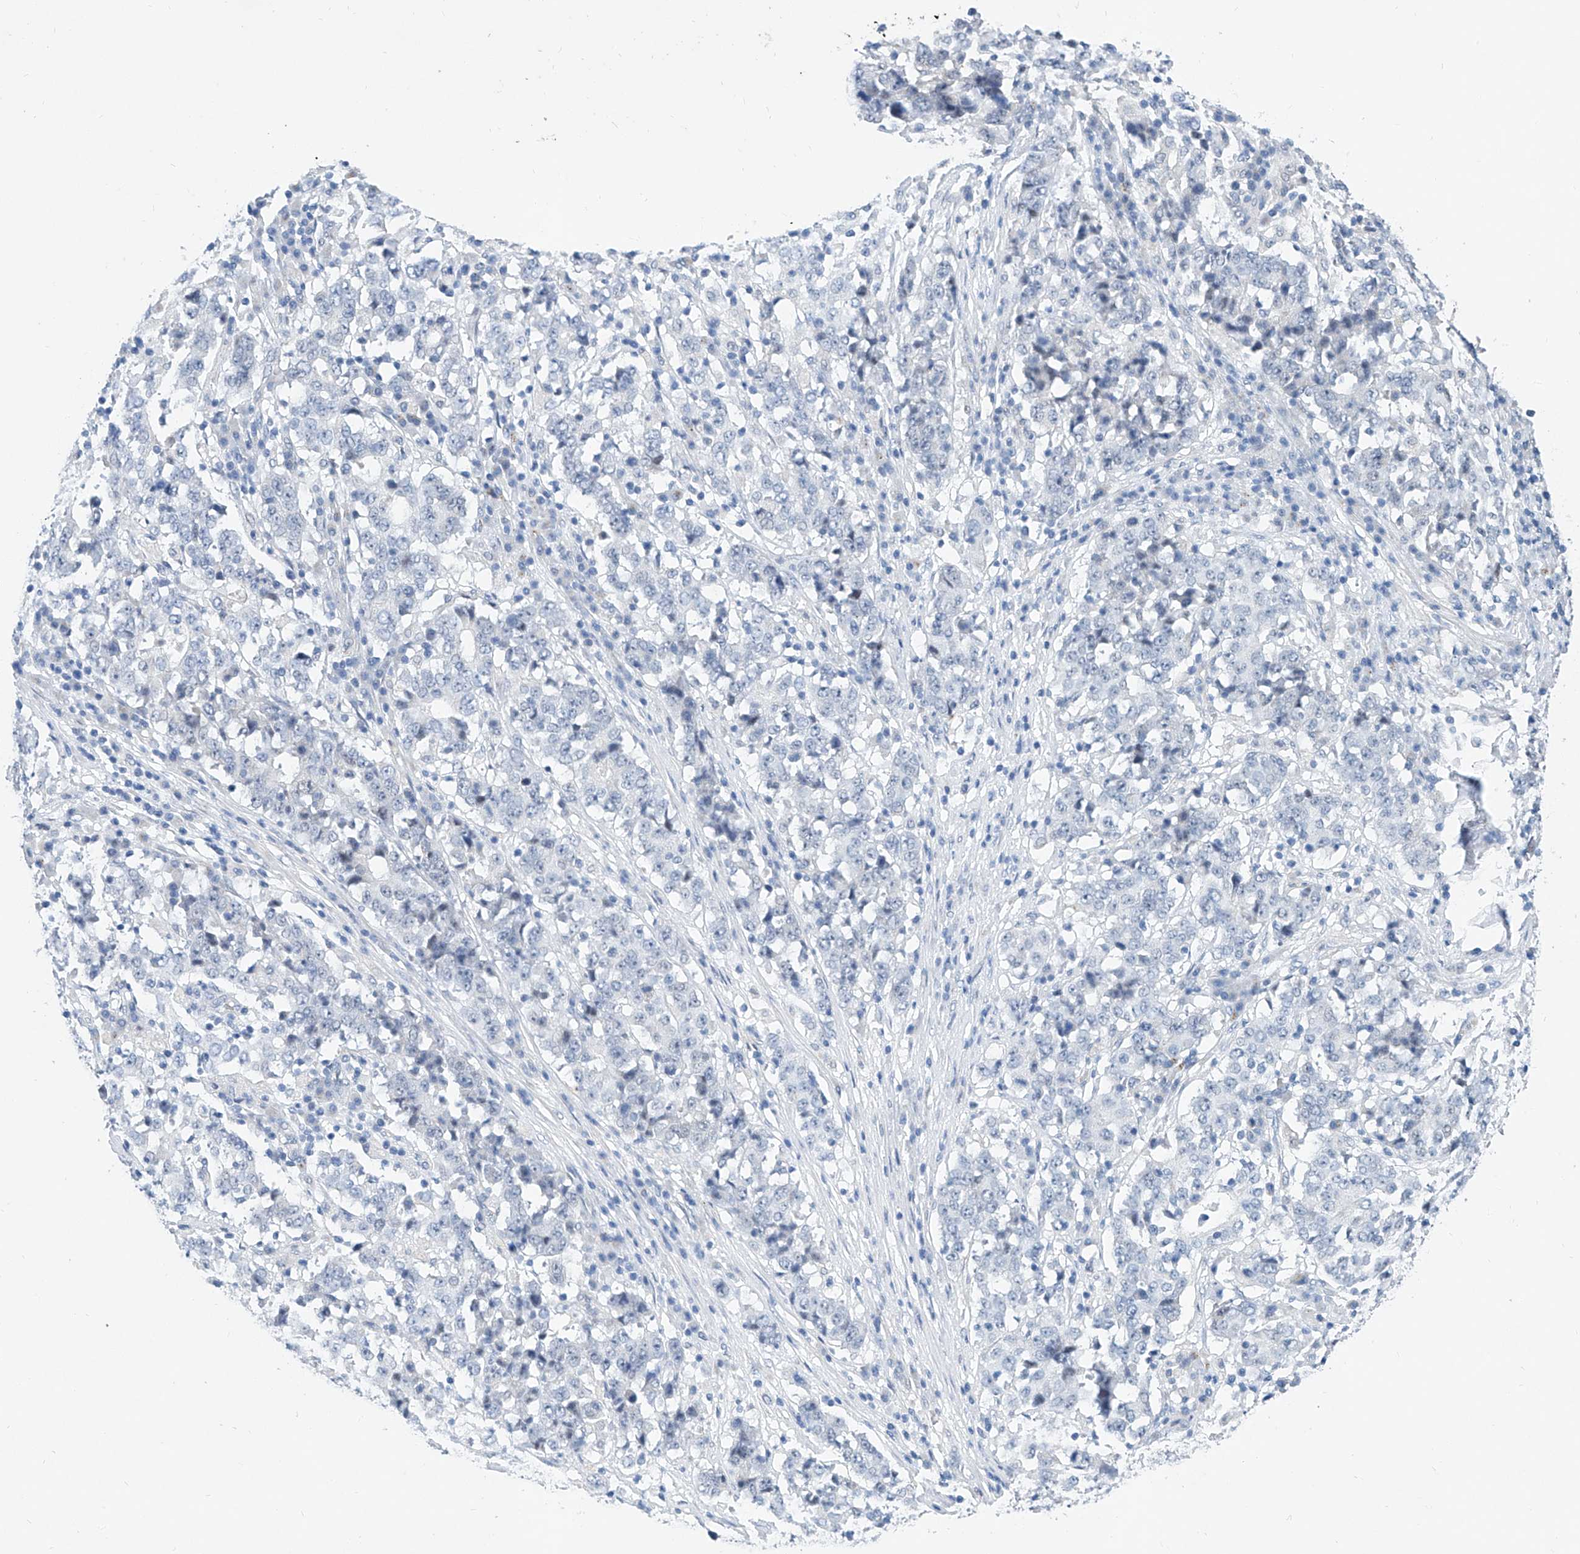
{"staining": {"intensity": "negative", "quantity": "none", "location": "none"}, "tissue": "stomach cancer", "cell_type": "Tumor cells", "image_type": "cancer", "snomed": [{"axis": "morphology", "description": "Adenocarcinoma, NOS"}, {"axis": "topography", "description": "Stomach"}], "caption": "This histopathology image is of stomach cancer (adenocarcinoma) stained with IHC to label a protein in brown with the nuclei are counter-stained blue. There is no staining in tumor cells. (Immunohistochemistry (ihc), brightfield microscopy, high magnification).", "gene": "BPTF", "patient": {"sex": "male", "age": 59}}